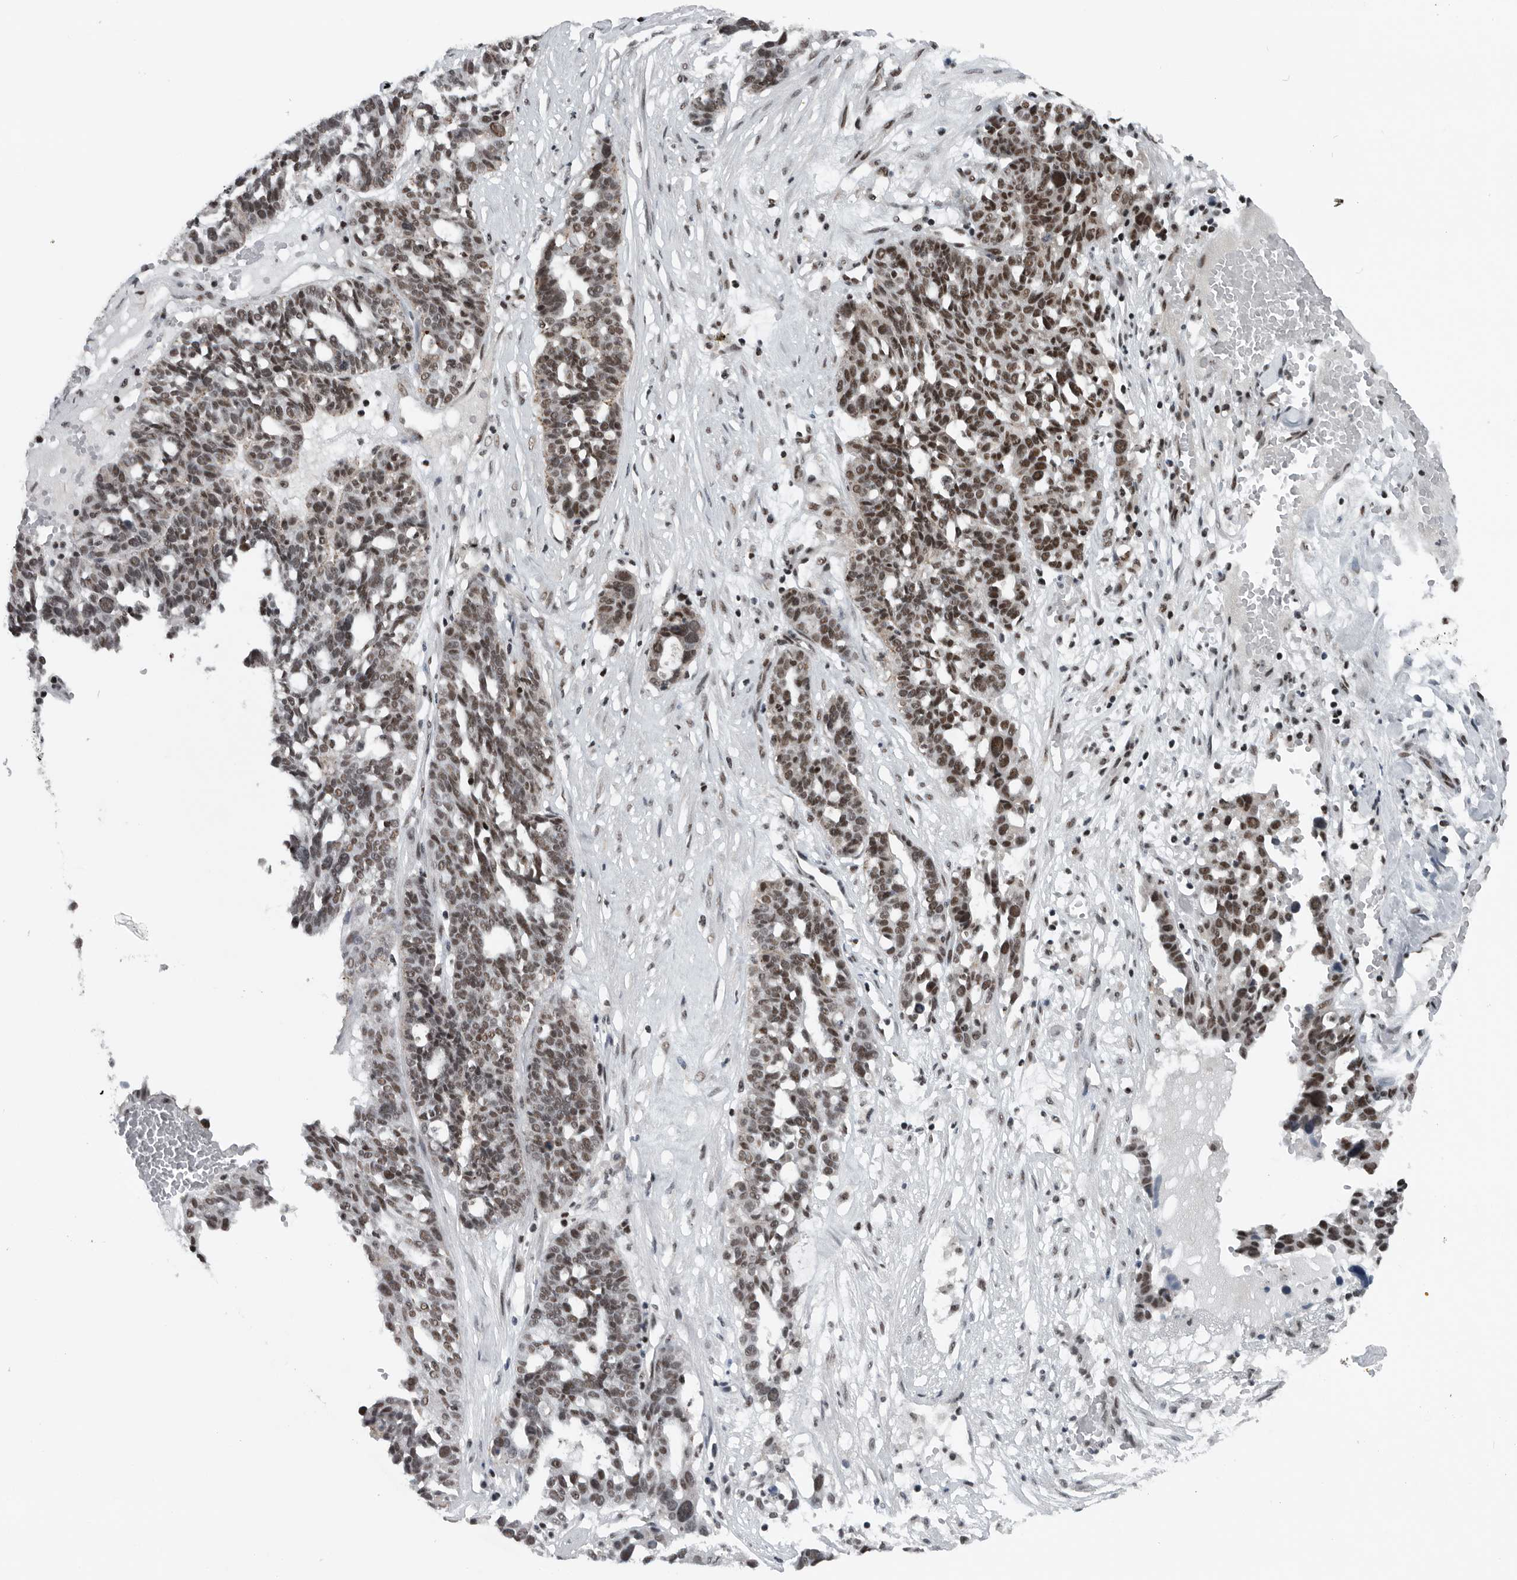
{"staining": {"intensity": "weak", "quantity": ">75%", "location": "nuclear"}, "tissue": "ovarian cancer", "cell_type": "Tumor cells", "image_type": "cancer", "snomed": [{"axis": "morphology", "description": "Cystadenocarcinoma, serous, NOS"}, {"axis": "topography", "description": "Ovary"}], "caption": "Ovarian cancer (serous cystadenocarcinoma) stained with DAB (3,3'-diaminobenzidine) immunohistochemistry (IHC) shows low levels of weak nuclear positivity in about >75% of tumor cells.", "gene": "SENP7", "patient": {"sex": "female", "age": 59}}